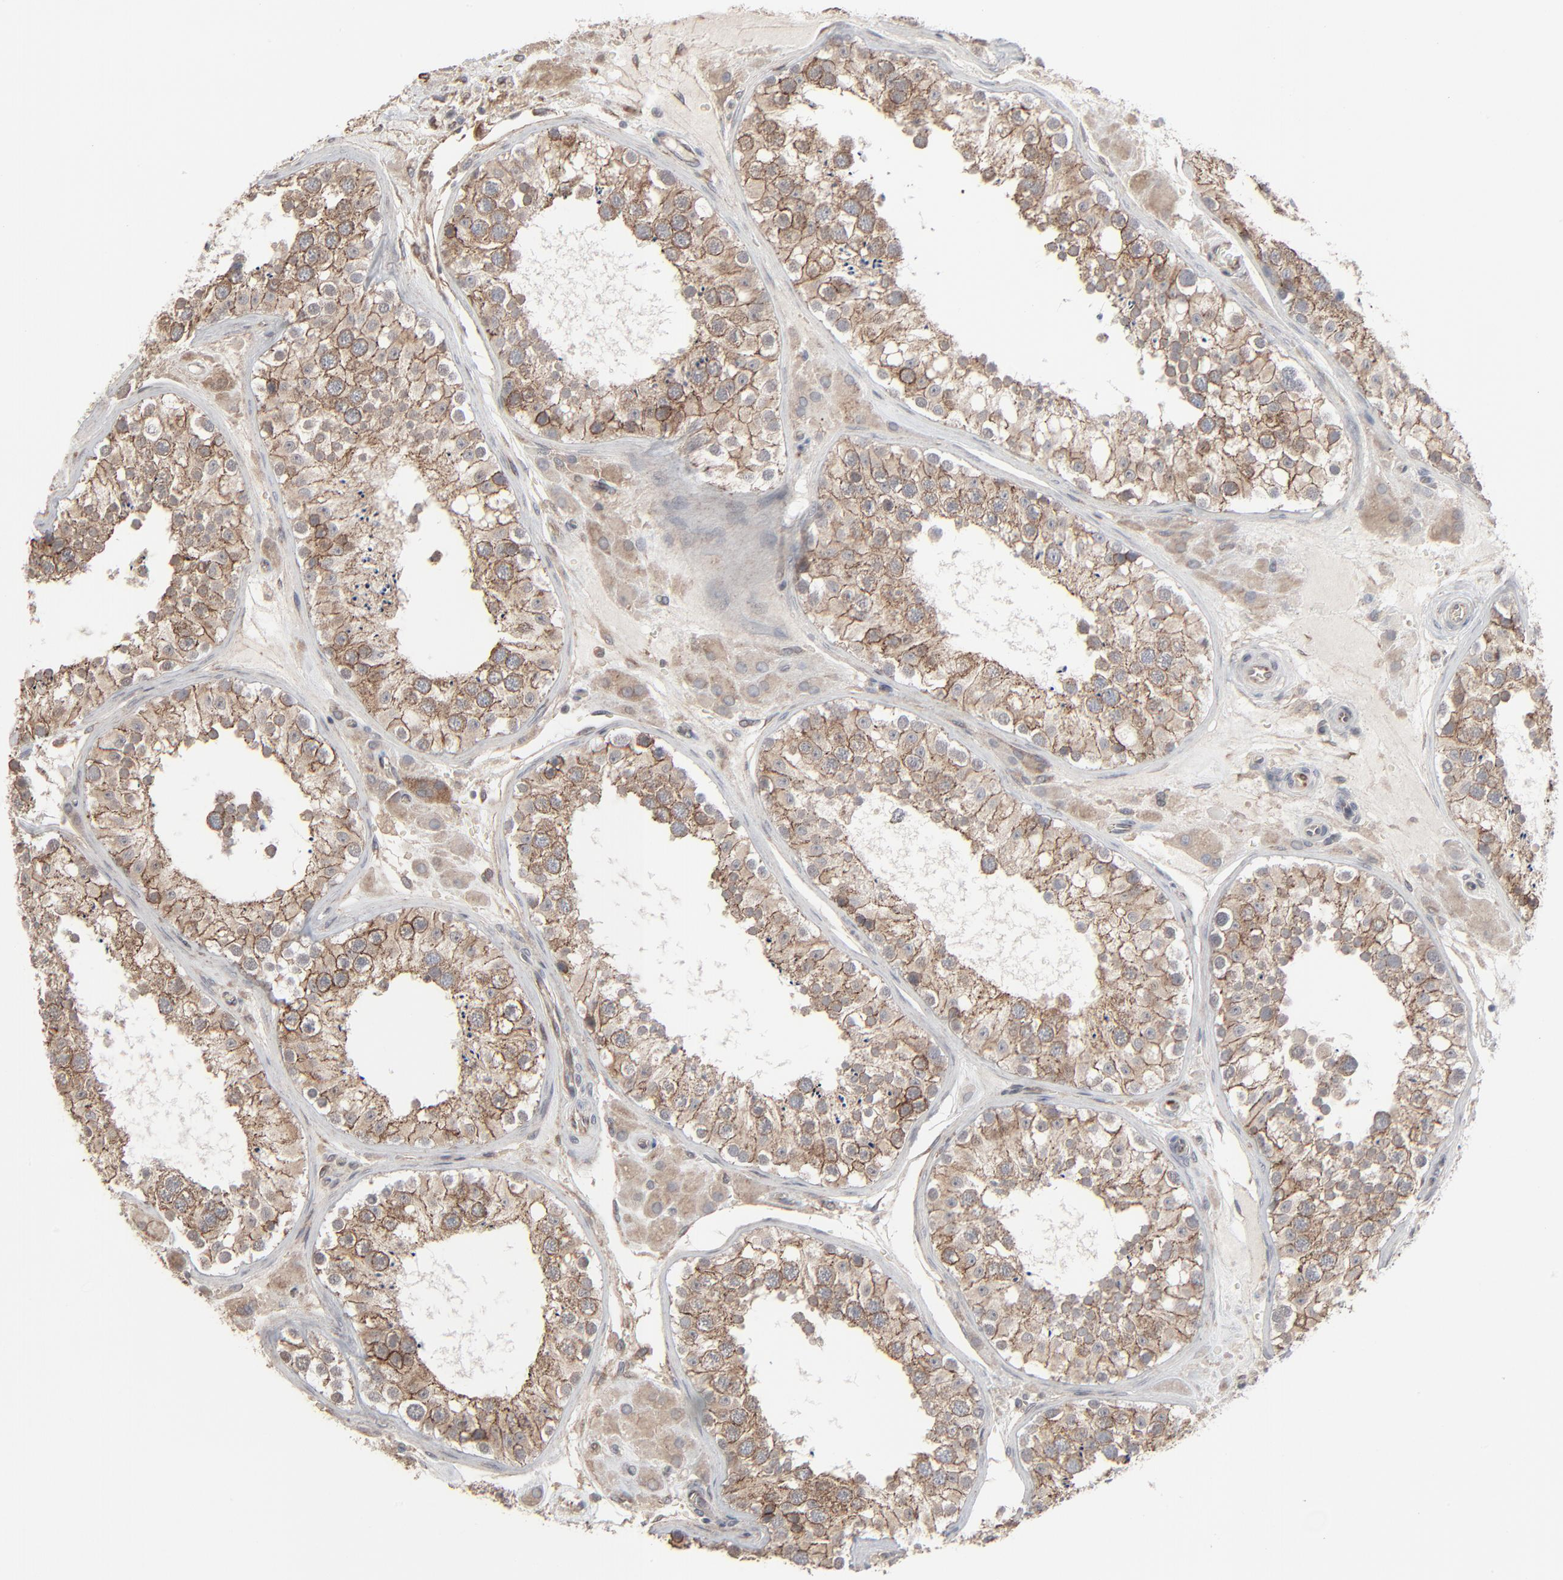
{"staining": {"intensity": "moderate", "quantity": ">75%", "location": "cytoplasmic/membranous"}, "tissue": "testis", "cell_type": "Cells in seminiferous ducts", "image_type": "normal", "snomed": [{"axis": "morphology", "description": "Normal tissue, NOS"}, {"axis": "topography", "description": "Testis"}], "caption": "Brown immunohistochemical staining in normal testis exhibits moderate cytoplasmic/membranous positivity in approximately >75% of cells in seminiferous ducts. The staining was performed using DAB (3,3'-diaminobenzidine) to visualize the protein expression in brown, while the nuclei were stained in blue with hematoxylin (Magnification: 20x).", "gene": "CTNND1", "patient": {"sex": "male", "age": 26}}